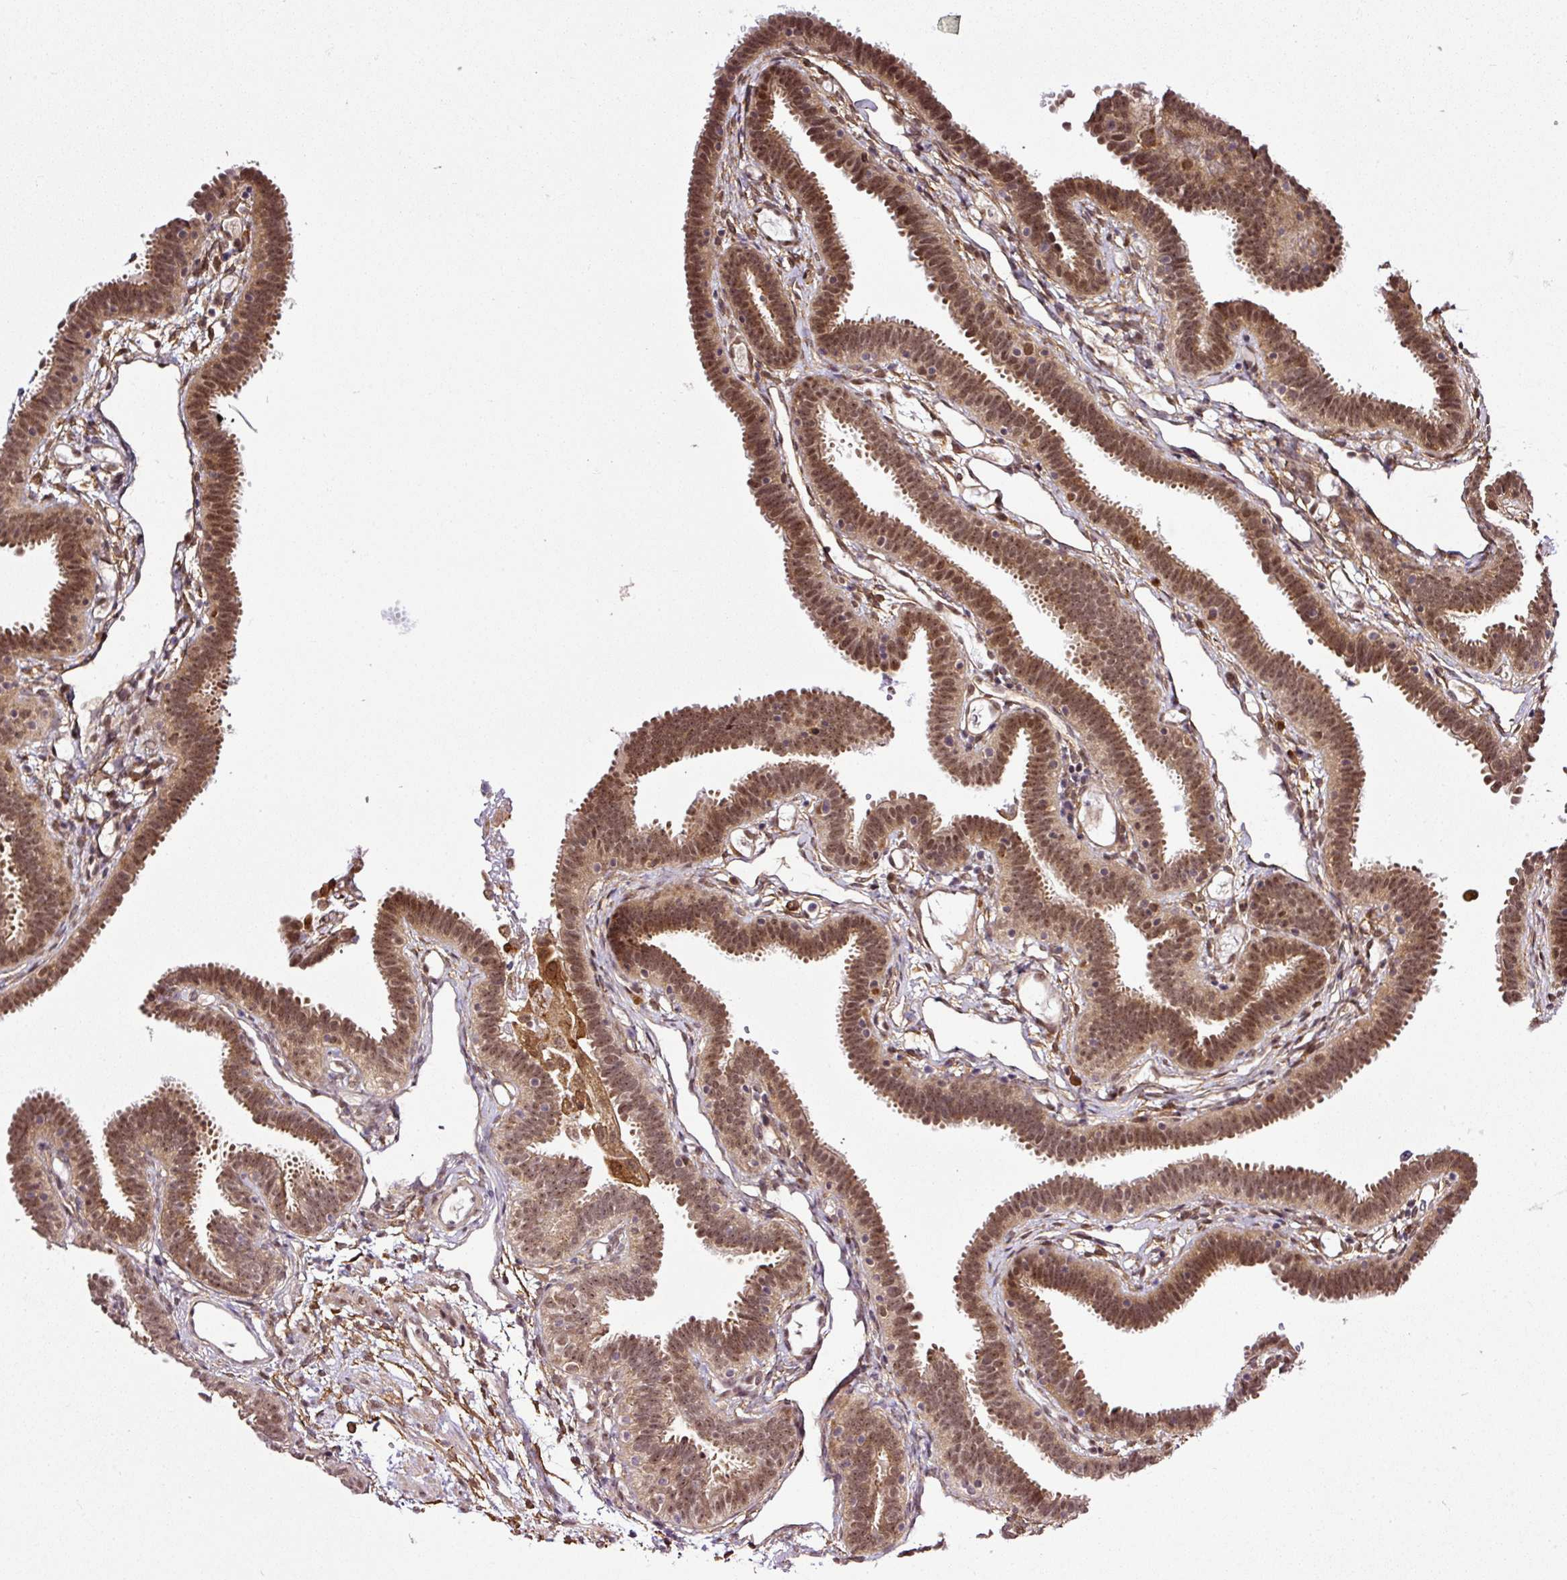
{"staining": {"intensity": "moderate", "quantity": ">75%", "location": "cytoplasmic/membranous,nuclear"}, "tissue": "fallopian tube", "cell_type": "Glandular cells", "image_type": "normal", "snomed": [{"axis": "morphology", "description": "Normal tissue, NOS"}, {"axis": "topography", "description": "Fallopian tube"}], "caption": "Normal fallopian tube demonstrates moderate cytoplasmic/membranous,nuclear positivity in about >75% of glandular cells The staining is performed using DAB (3,3'-diaminobenzidine) brown chromogen to label protein expression. The nuclei are counter-stained blue using hematoxylin..", "gene": "FAM153A", "patient": {"sex": "female", "age": 37}}